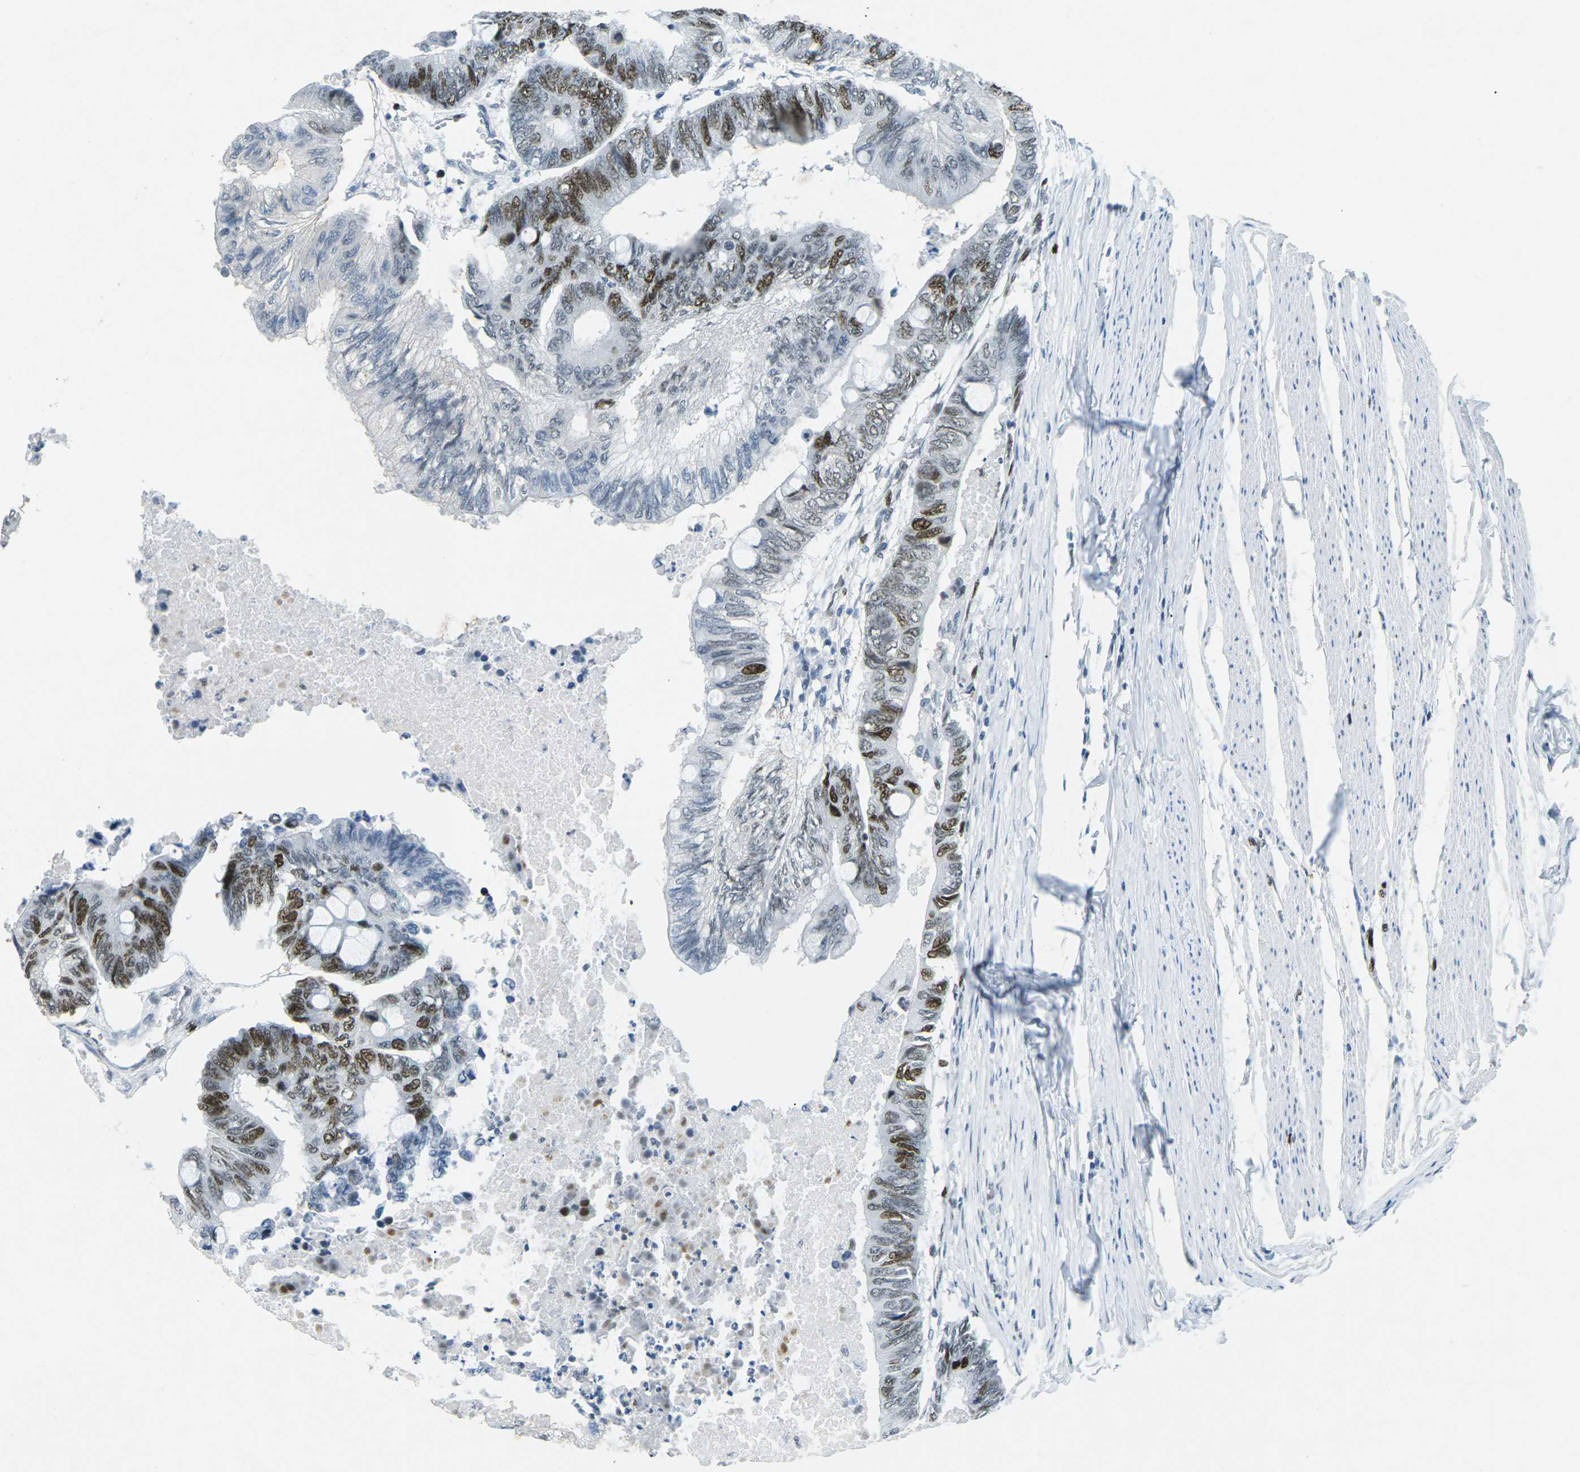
{"staining": {"intensity": "moderate", "quantity": ">75%", "location": "nuclear"}, "tissue": "colorectal cancer", "cell_type": "Tumor cells", "image_type": "cancer", "snomed": [{"axis": "morphology", "description": "Normal tissue, NOS"}, {"axis": "morphology", "description": "Adenocarcinoma, NOS"}, {"axis": "topography", "description": "Rectum"}, {"axis": "topography", "description": "Peripheral nerve tissue"}], "caption": "Human colorectal cancer (adenocarcinoma) stained for a protein (brown) demonstrates moderate nuclear positive expression in about >75% of tumor cells.", "gene": "RB1", "patient": {"sex": "male", "age": 92}}